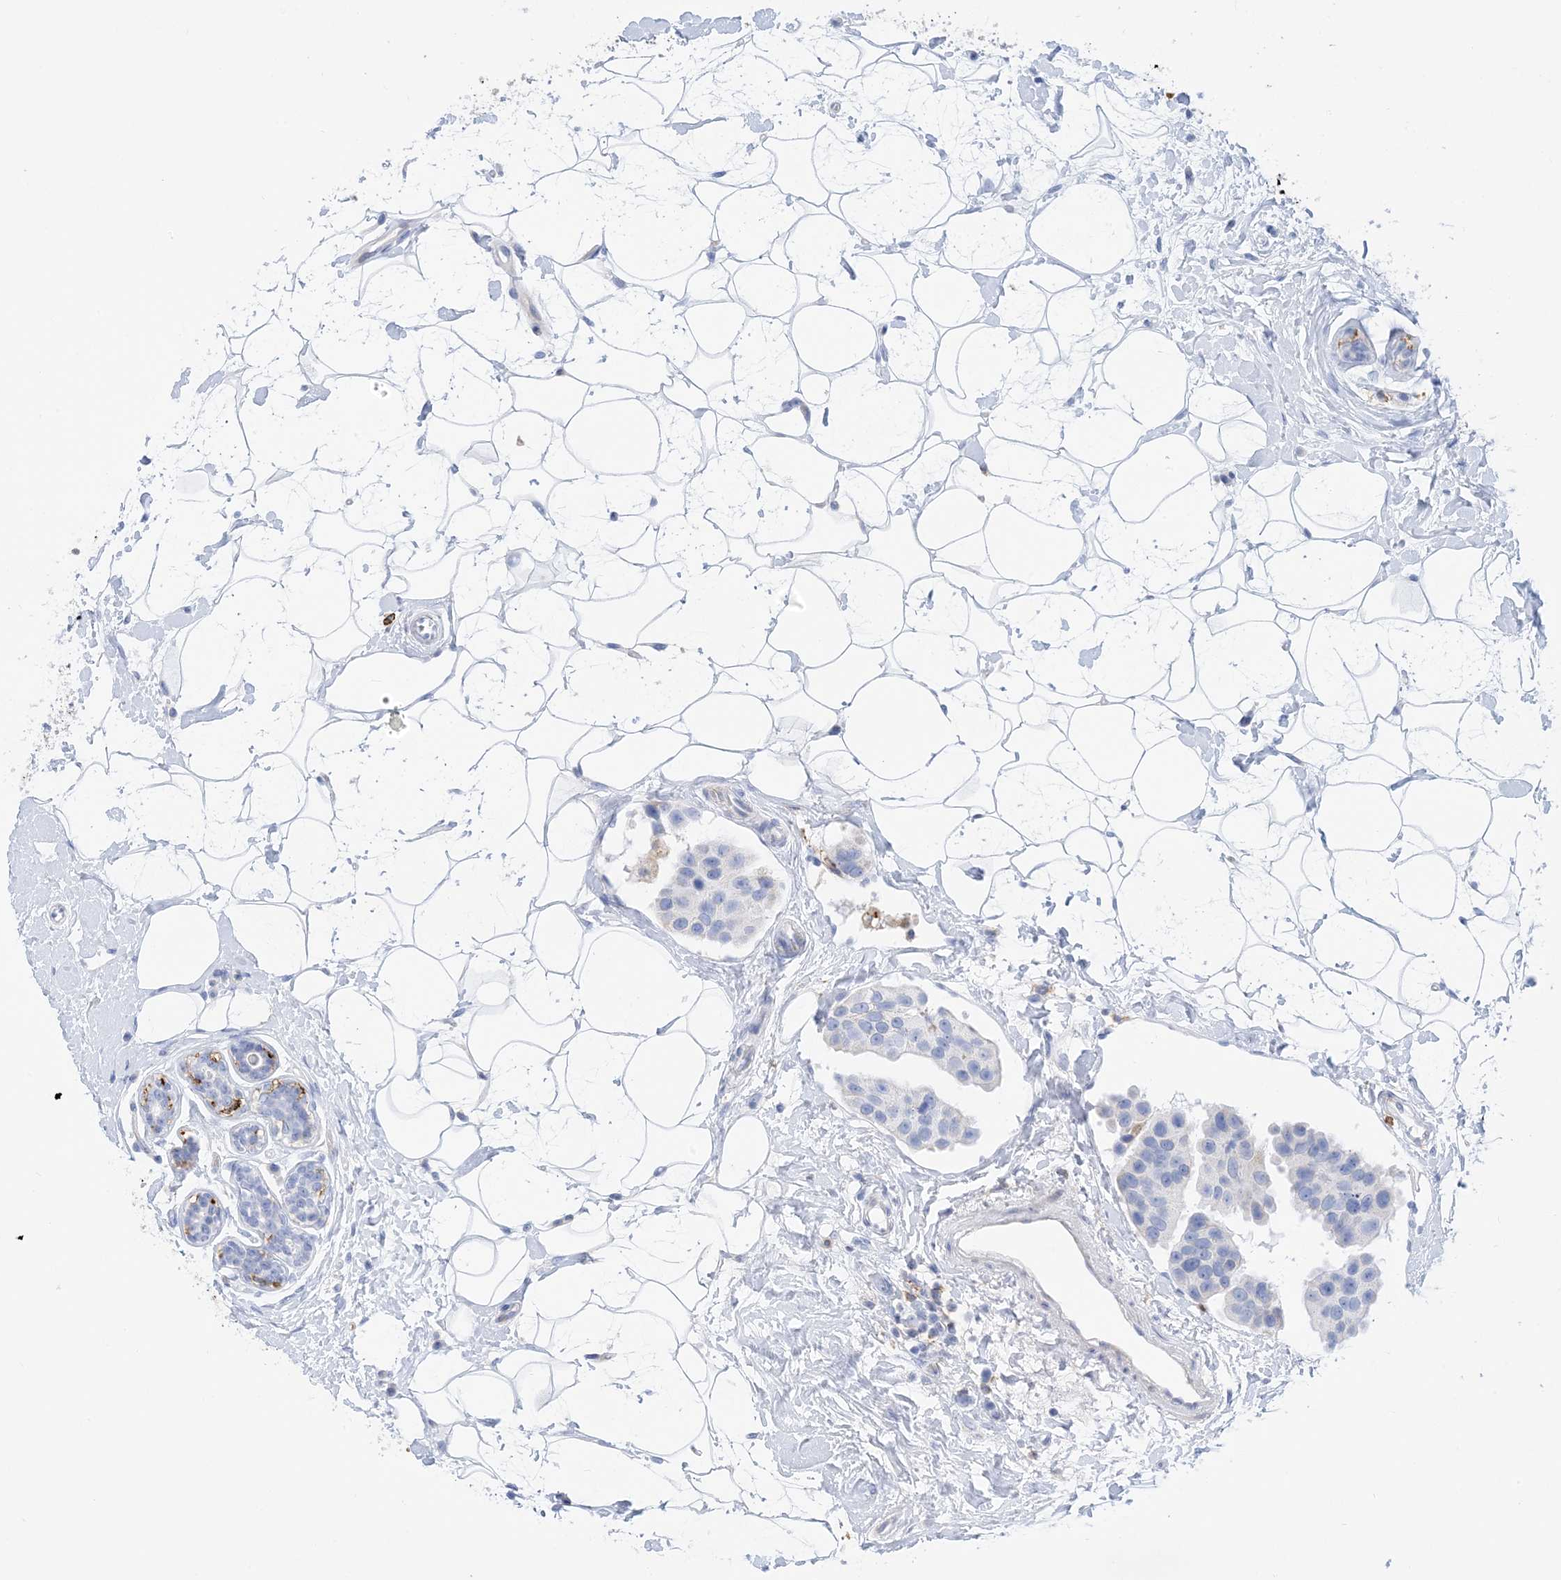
{"staining": {"intensity": "negative", "quantity": "none", "location": "none"}, "tissue": "breast cancer", "cell_type": "Tumor cells", "image_type": "cancer", "snomed": [{"axis": "morphology", "description": "Normal tissue, NOS"}, {"axis": "morphology", "description": "Duct carcinoma"}, {"axis": "topography", "description": "Breast"}], "caption": "DAB (3,3'-diaminobenzidine) immunohistochemical staining of breast cancer shows no significant staining in tumor cells.", "gene": "DPH3", "patient": {"sex": "female", "age": 39}}